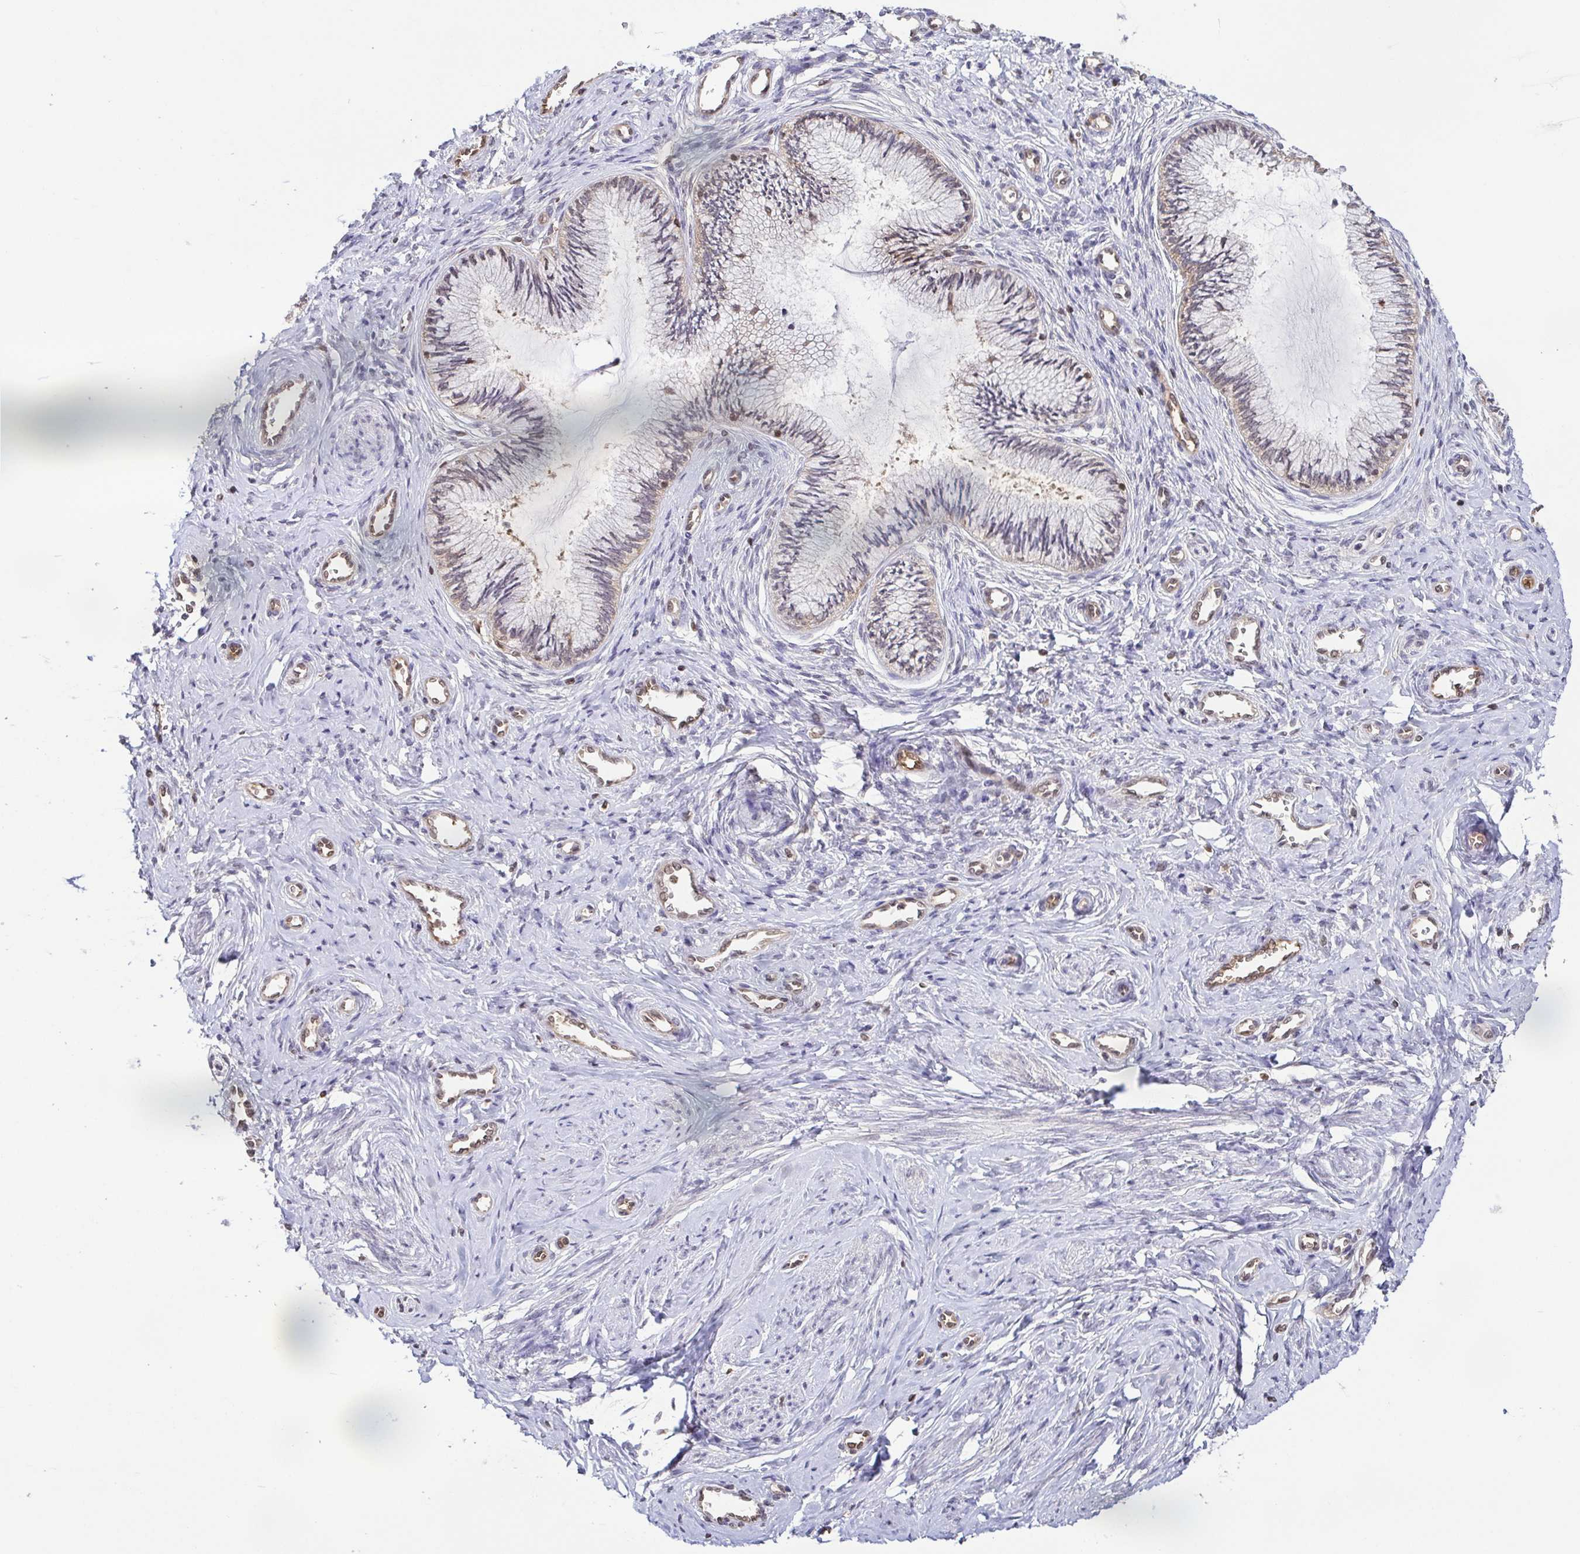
{"staining": {"intensity": "moderate", "quantity": "<25%", "location": "nuclear"}, "tissue": "cervix", "cell_type": "Glandular cells", "image_type": "normal", "snomed": [{"axis": "morphology", "description": "Normal tissue, NOS"}, {"axis": "topography", "description": "Cervix"}], "caption": "This is a histology image of immunohistochemistry (IHC) staining of unremarkable cervix, which shows moderate positivity in the nuclear of glandular cells.", "gene": "PSMB9", "patient": {"sex": "female", "age": 24}}